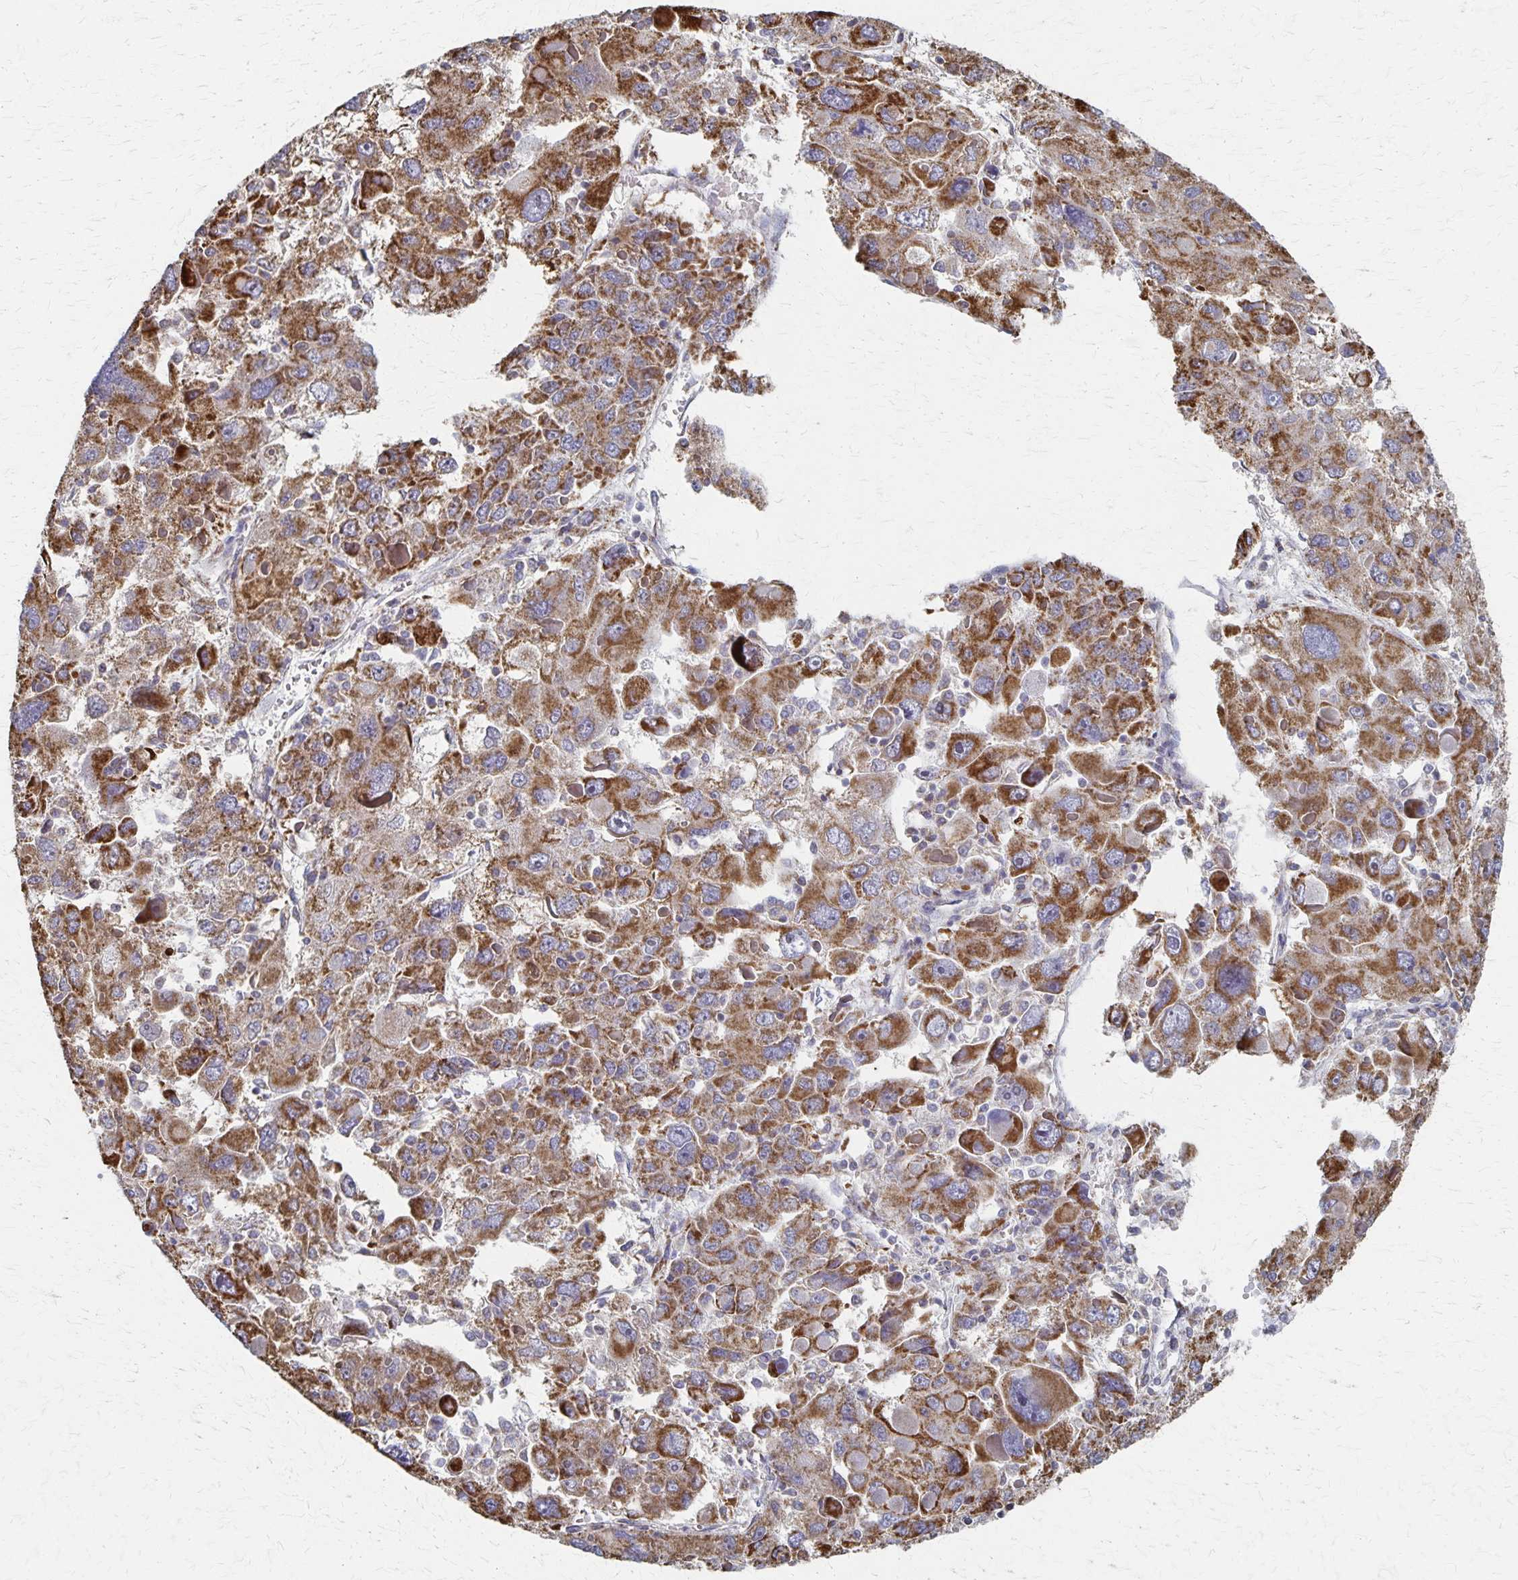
{"staining": {"intensity": "strong", "quantity": ">75%", "location": "cytoplasmic/membranous"}, "tissue": "liver cancer", "cell_type": "Tumor cells", "image_type": "cancer", "snomed": [{"axis": "morphology", "description": "Carcinoma, Hepatocellular, NOS"}, {"axis": "topography", "description": "Liver"}], "caption": "The photomicrograph displays immunohistochemical staining of liver cancer (hepatocellular carcinoma). There is strong cytoplasmic/membranous staining is identified in approximately >75% of tumor cells.", "gene": "DYRK4", "patient": {"sex": "female", "age": 41}}